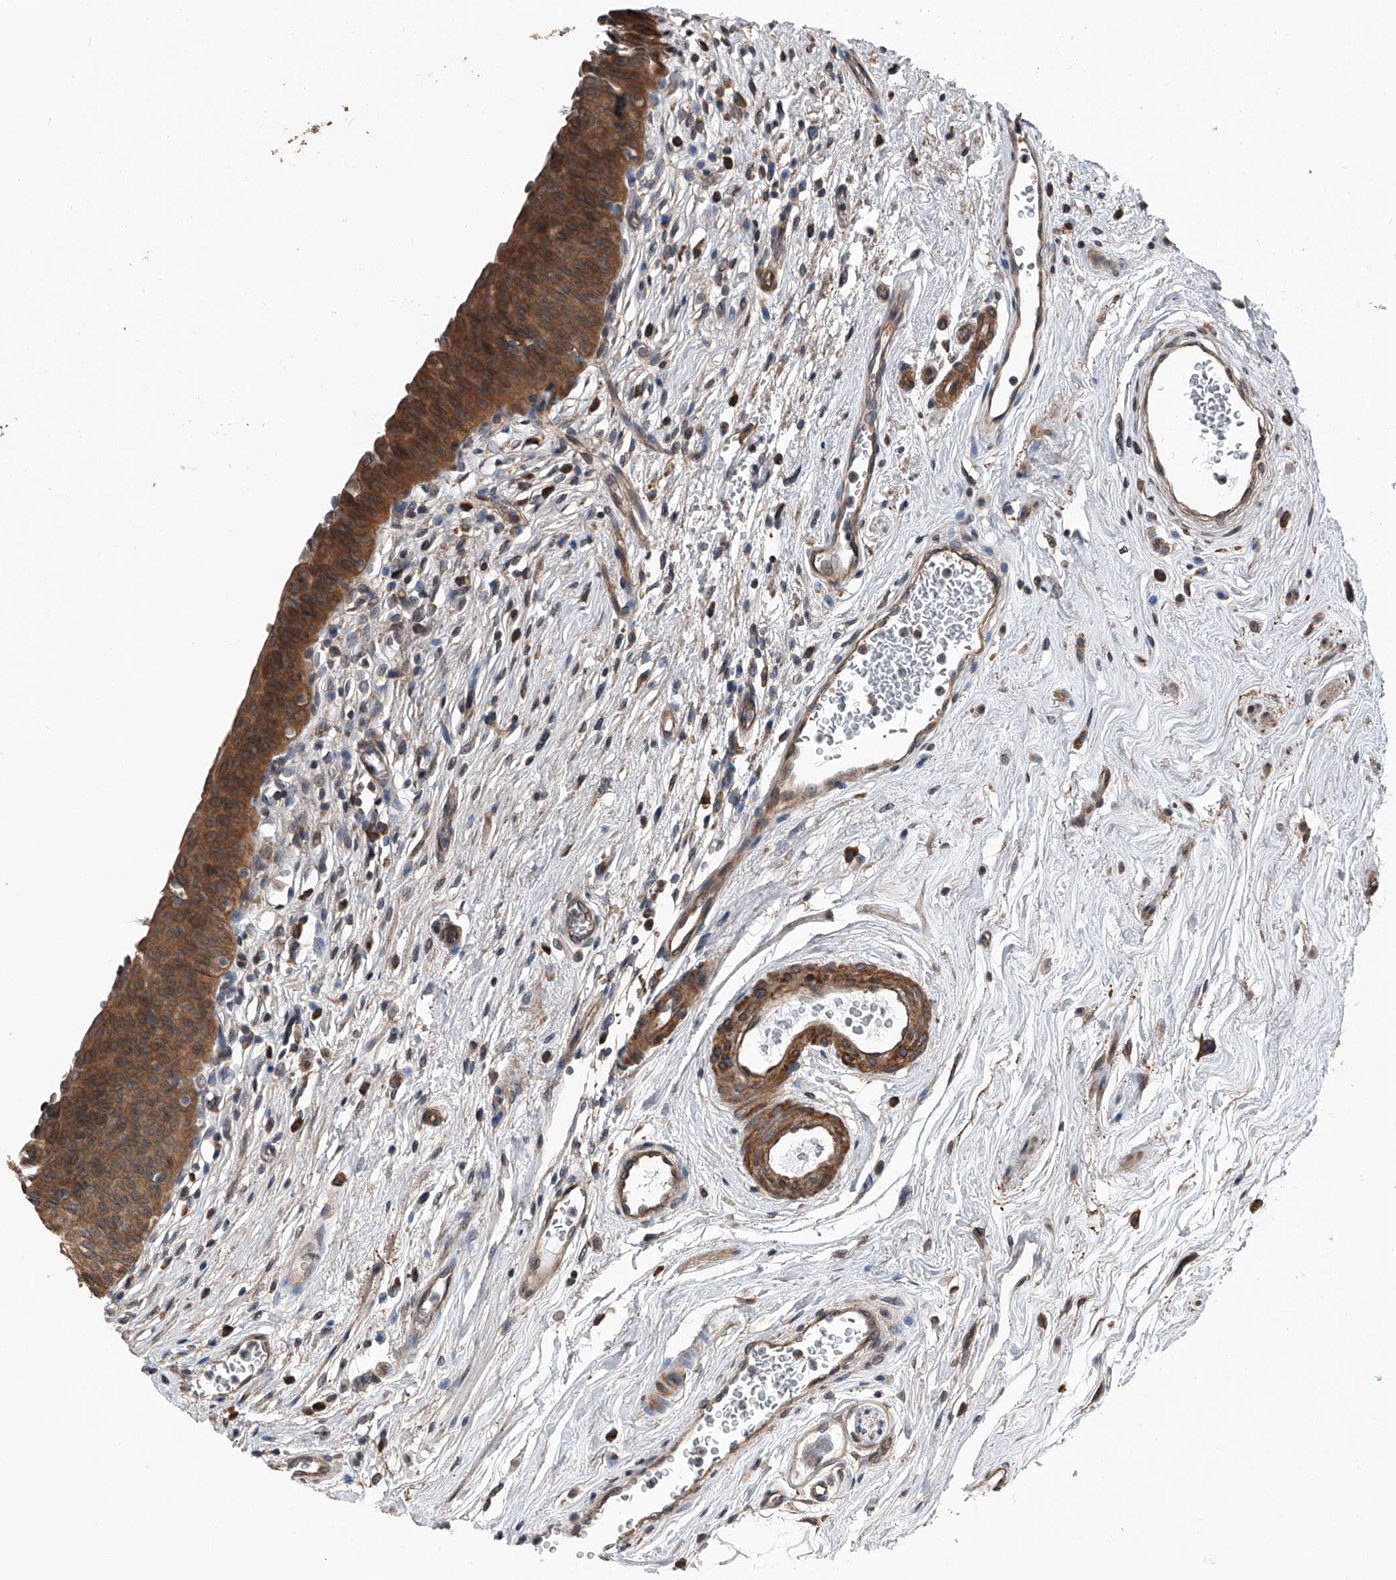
{"staining": {"intensity": "strong", "quantity": ">75%", "location": "cytoplasmic/membranous"}, "tissue": "urinary bladder", "cell_type": "Urothelial cells", "image_type": "normal", "snomed": [{"axis": "morphology", "description": "Normal tissue, NOS"}, {"axis": "topography", "description": "Urinary bladder"}], "caption": "Protein analysis of benign urinary bladder shows strong cytoplasmic/membranous staining in approximately >75% of urothelial cells.", "gene": "KCNJ2", "patient": {"sex": "male", "age": 83}}